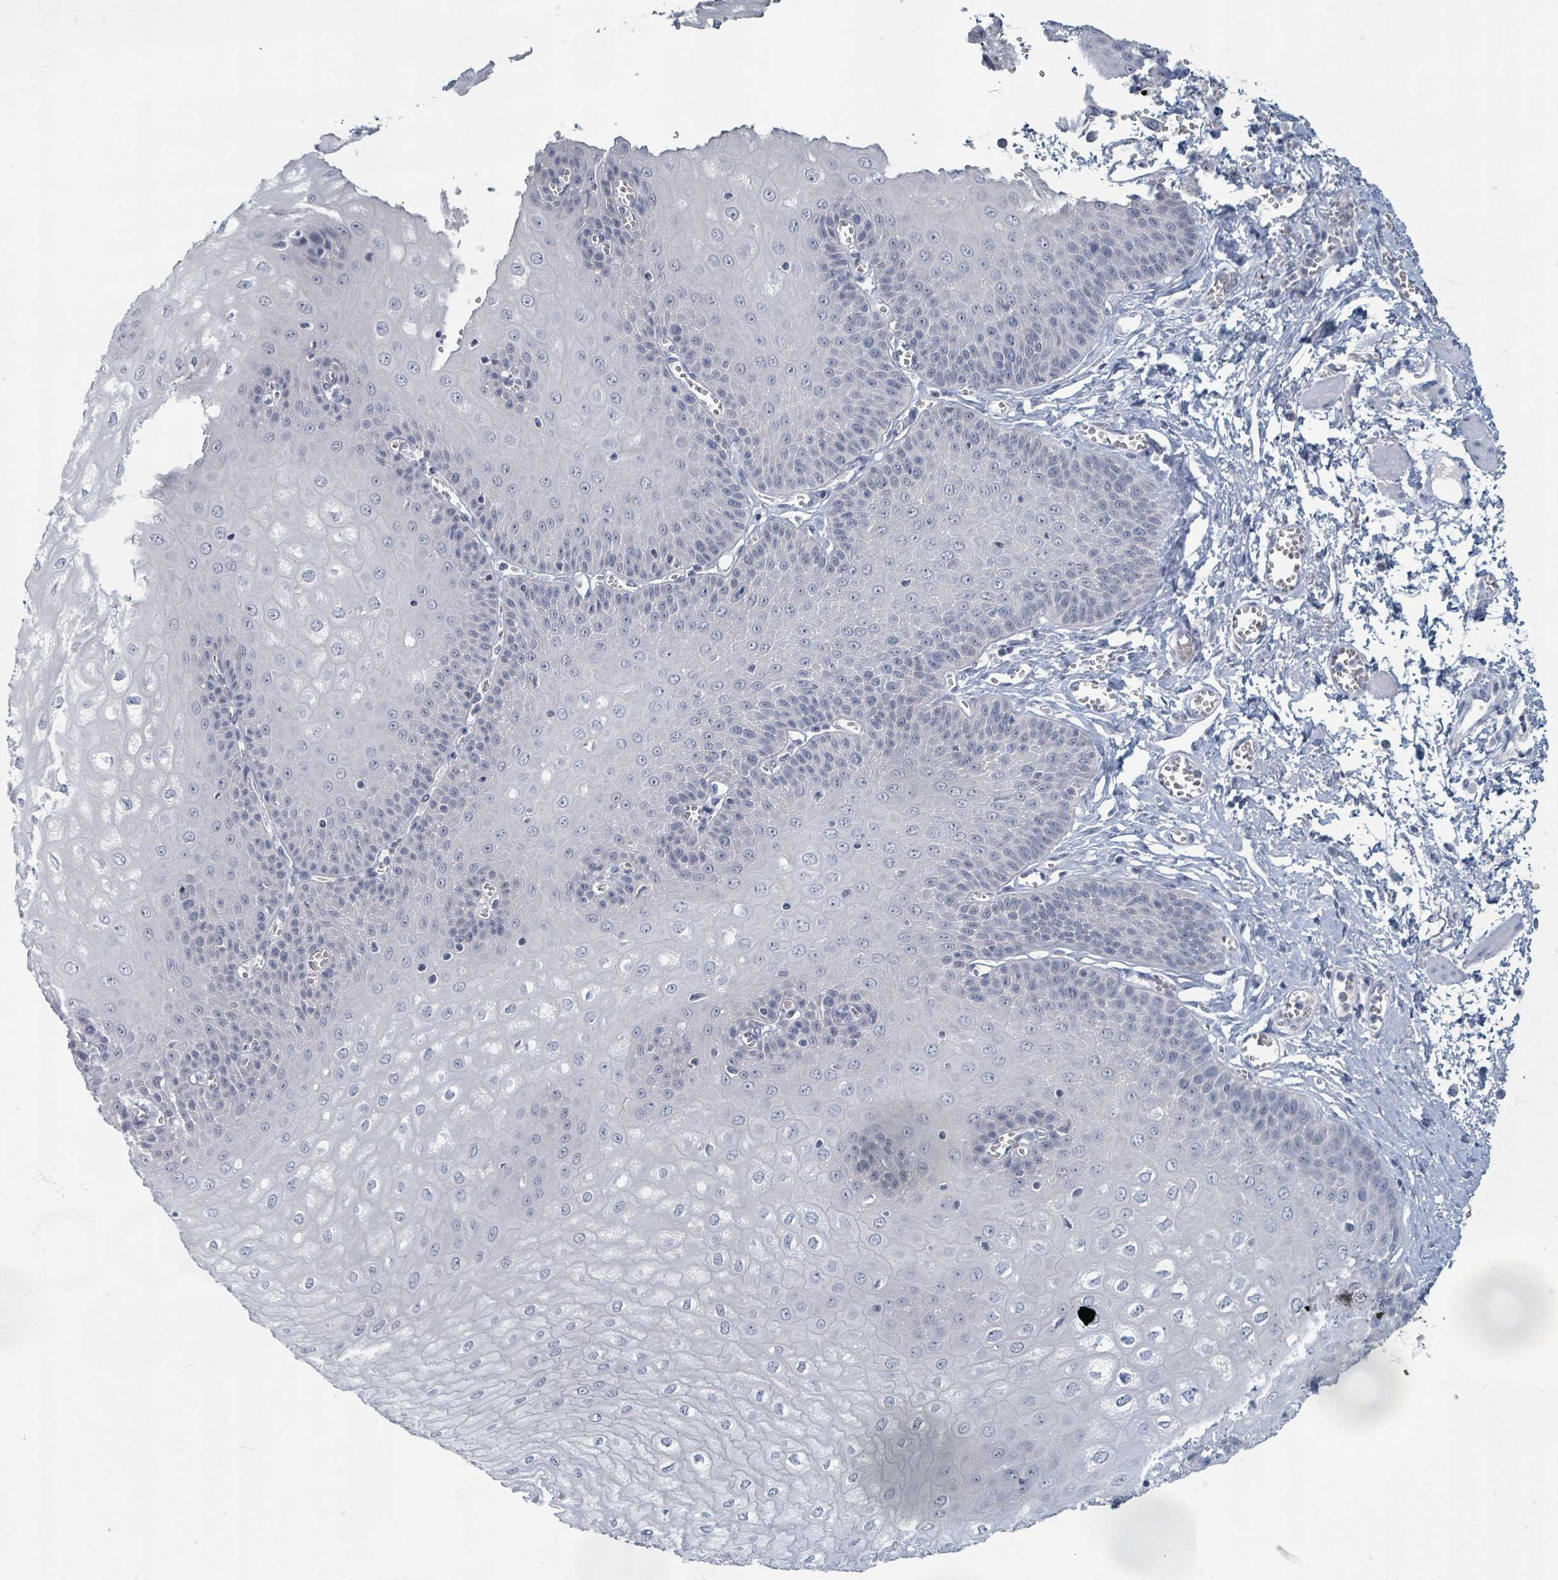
{"staining": {"intensity": "negative", "quantity": "none", "location": "none"}, "tissue": "esophagus", "cell_type": "Squamous epithelial cells", "image_type": "normal", "snomed": [{"axis": "morphology", "description": "Normal tissue, NOS"}, {"axis": "topography", "description": "Esophagus"}], "caption": "Photomicrograph shows no significant protein staining in squamous epithelial cells of unremarkable esophagus.", "gene": "WNT11", "patient": {"sex": "male", "age": 60}}